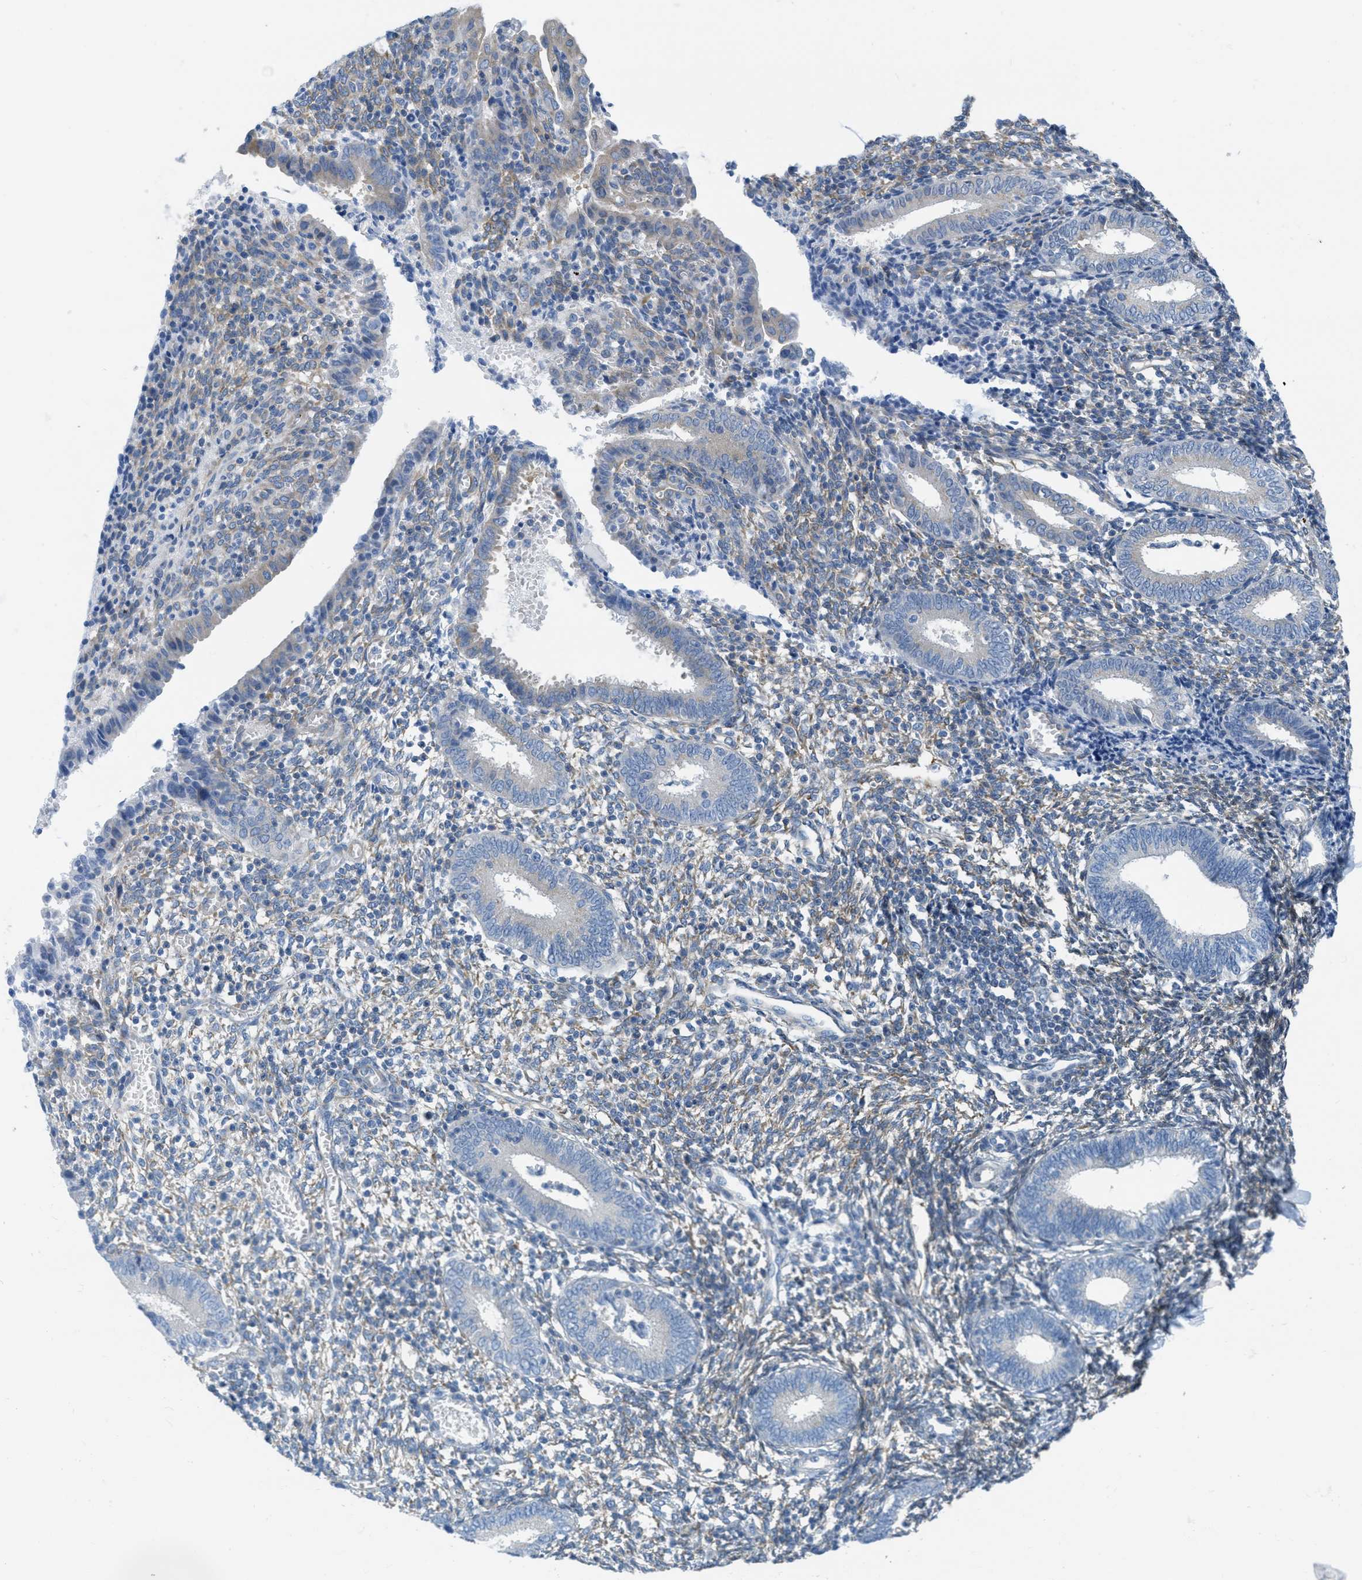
{"staining": {"intensity": "negative", "quantity": "none", "location": "none"}, "tissue": "endometrium", "cell_type": "Cells in endometrial stroma", "image_type": "normal", "snomed": [{"axis": "morphology", "description": "Normal tissue, NOS"}, {"axis": "topography", "description": "Endometrium"}], "caption": "Image shows no significant protein positivity in cells in endometrial stroma of unremarkable endometrium. The staining is performed using DAB brown chromogen with nuclei counter-stained in using hematoxylin.", "gene": "ASGR1", "patient": {"sex": "female", "age": 41}}